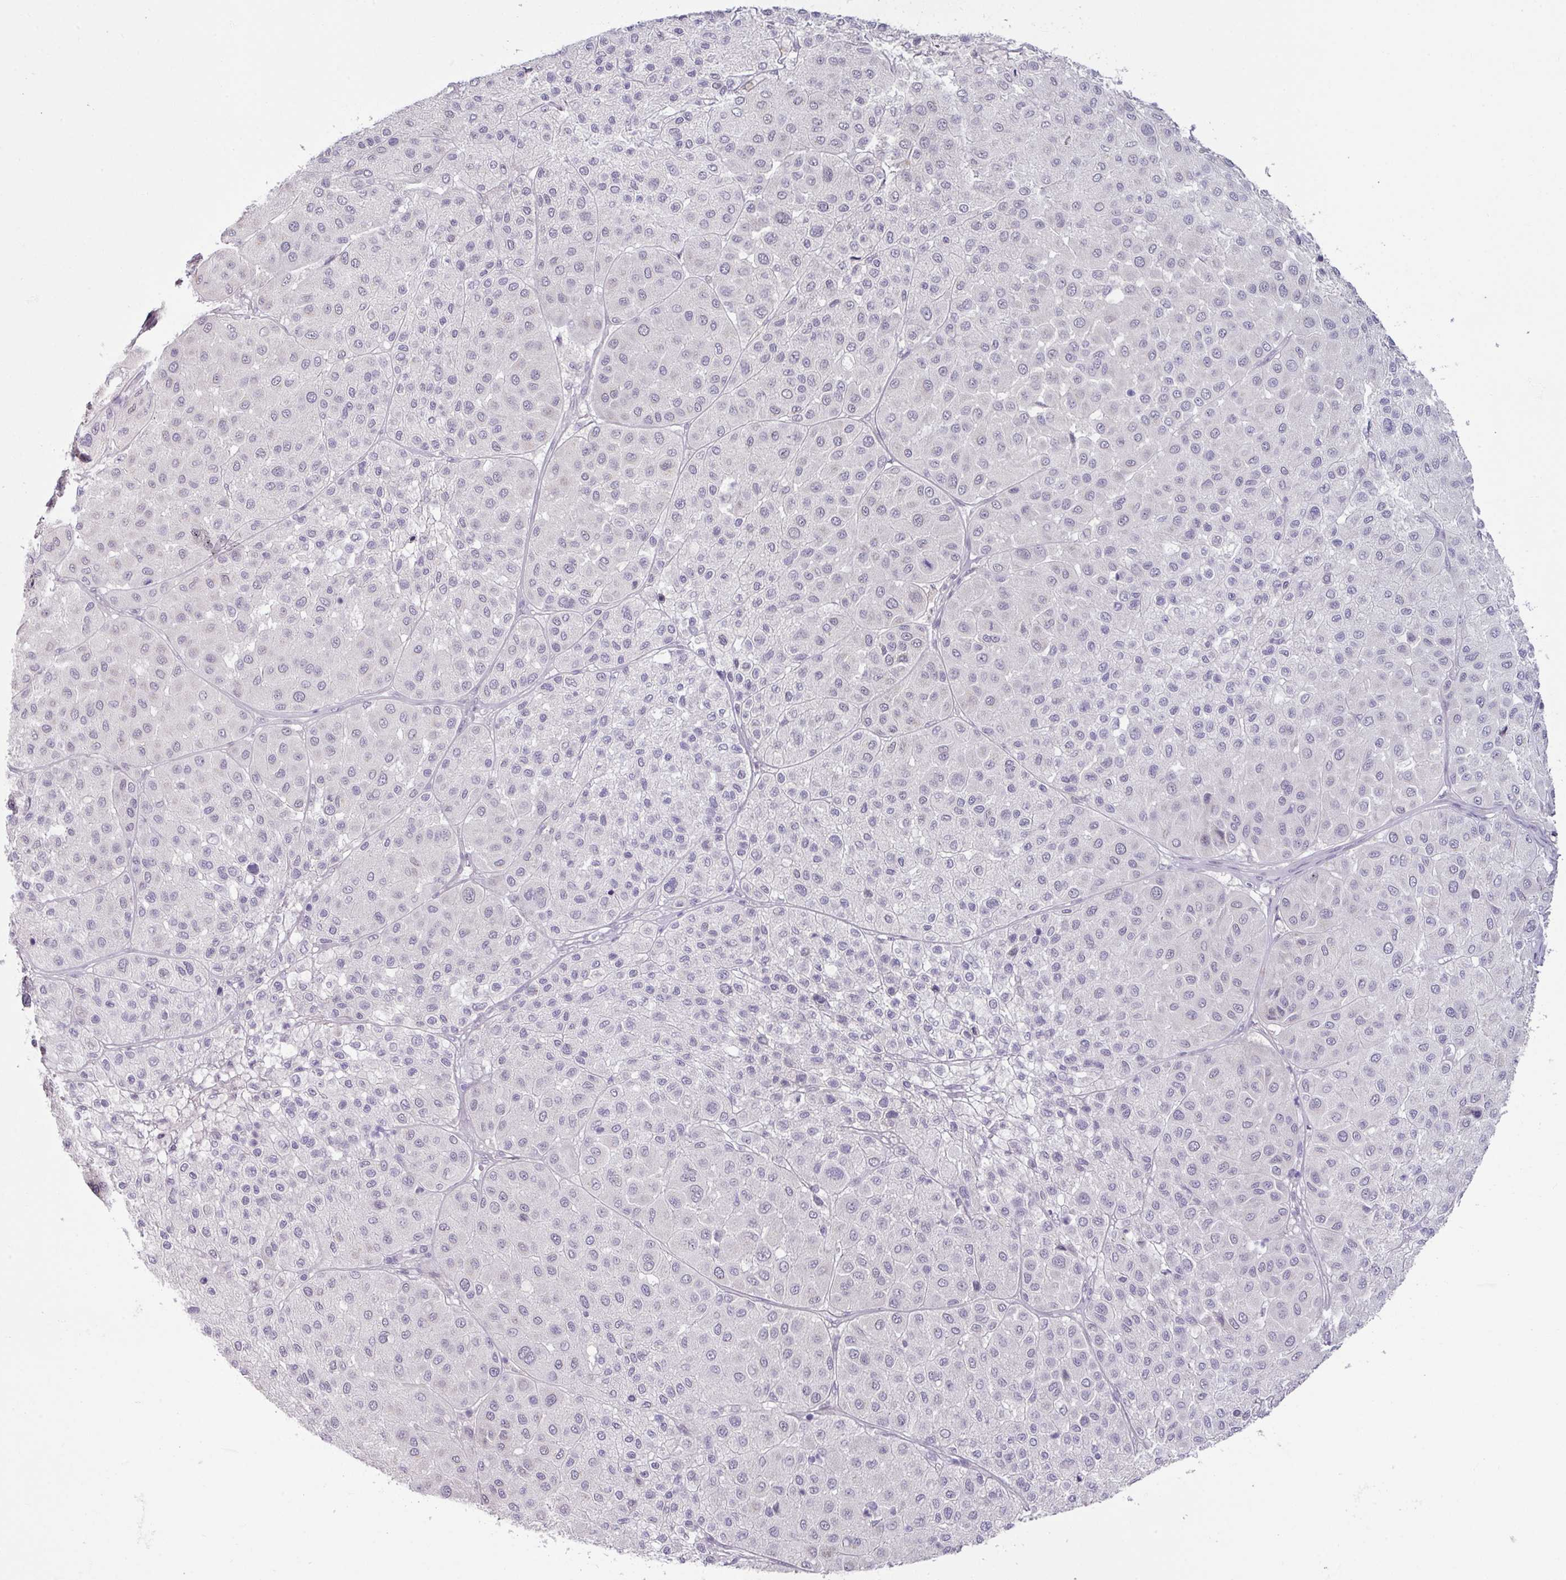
{"staining": {"intensity": "negative", "quantity": "none", "location": "none"}, "tissue": "melanoma", "cell_type": "Tumor cells", "image_type": "cancer", "snomed": [{"axis": "morphology", "description": "Malignant melanoma, Metastatic site"}, {"axis": "topography", "description": "Smooth muscle"}], "caption": "IHC micrograph of neoplastic tissue: melanoma stained with DAB demonstrates no significant protein staining in tumor cells.", "gene": "UVSSA", "patient": {"sex": "male", "age": 41}}